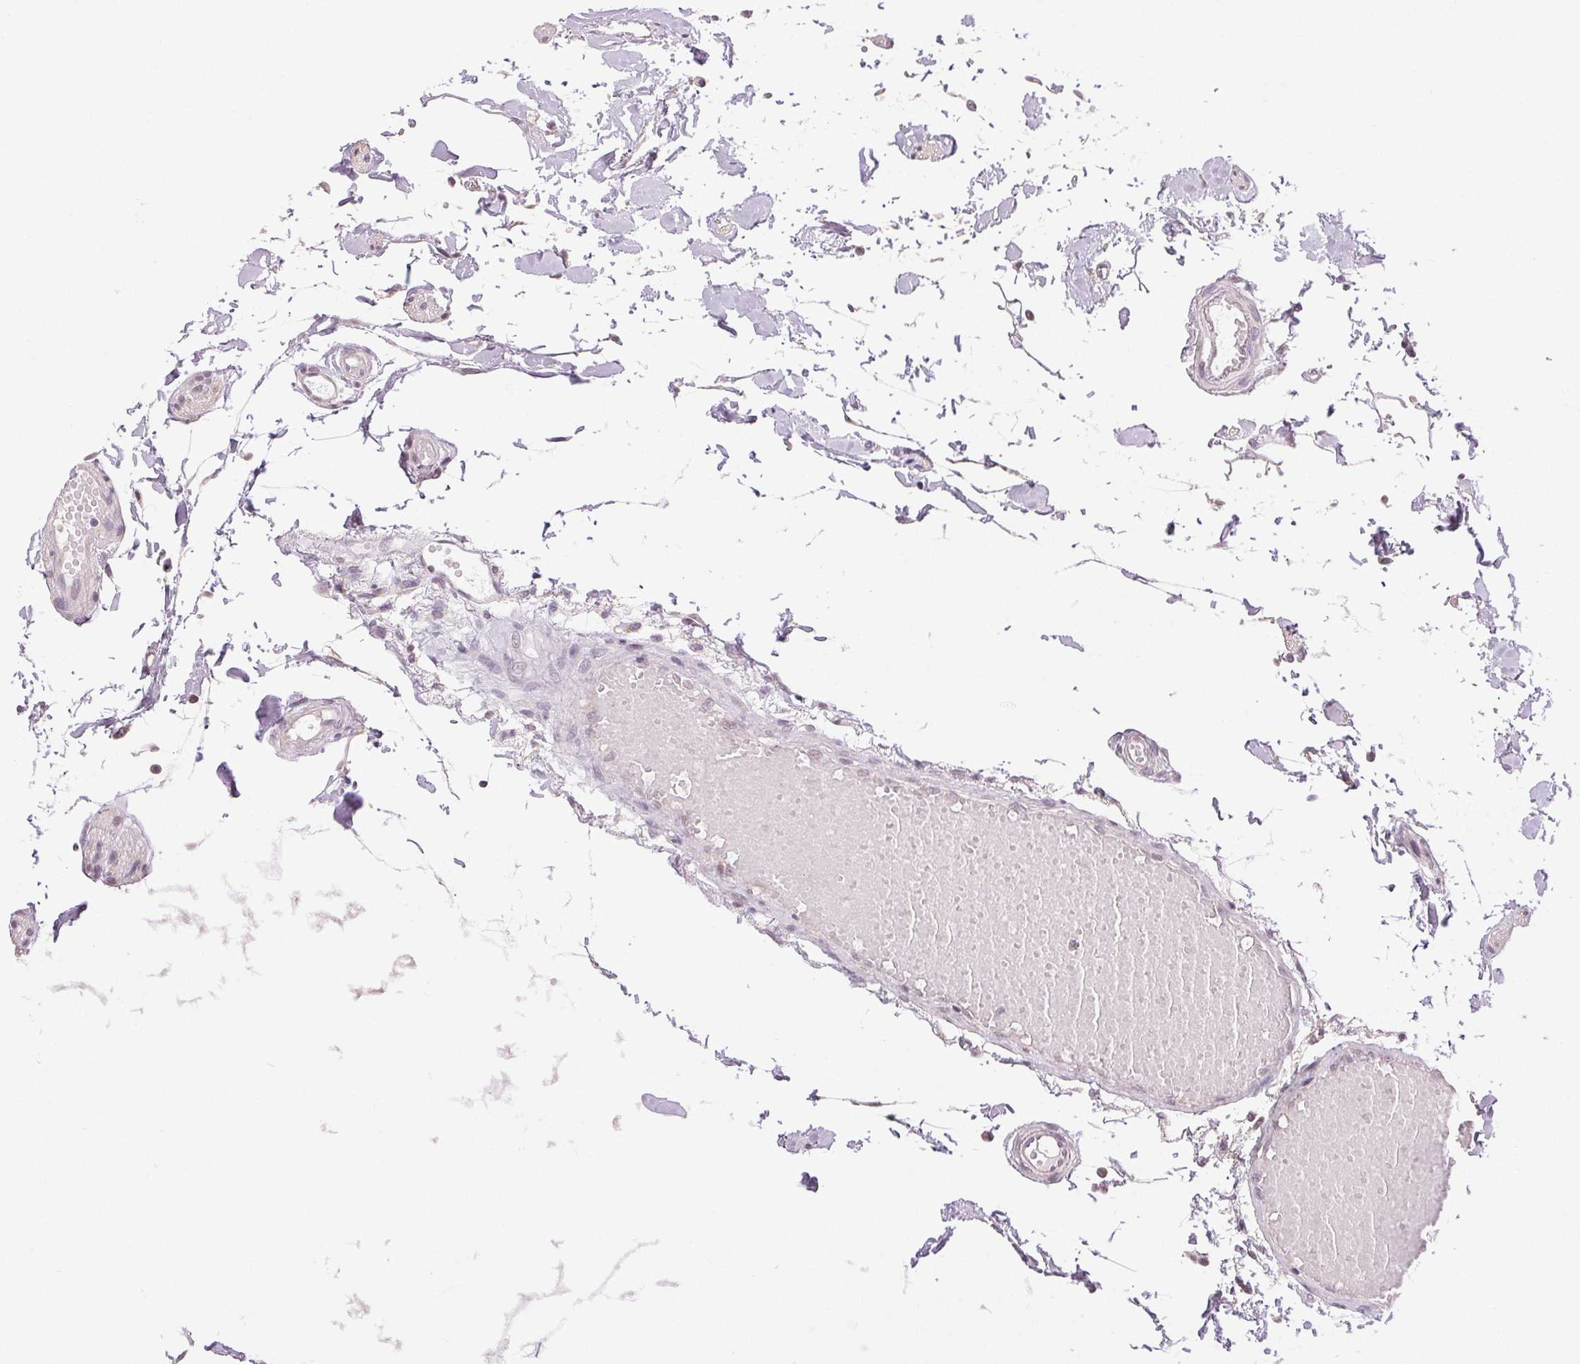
{"staining": {"intensity": "negative", "quantity": "none", "location": "none"}, "tissue": "colon", "cell_type": "Endothelial cells", "image_type": "normal", "snomed": [{"axis": "morphology", "description": "Normal tissue, NOS"}, {"axis": "morphology", "description": "Adenocarcinoma, NOS"}, {"axis": "topography", "description": "Colon"}], "caption": "Colon stained for a protein using IHC exhibits no positivity endothelial cells.", "gene": "PLCB1", "patient": {"sex": "male", "age": 83}}